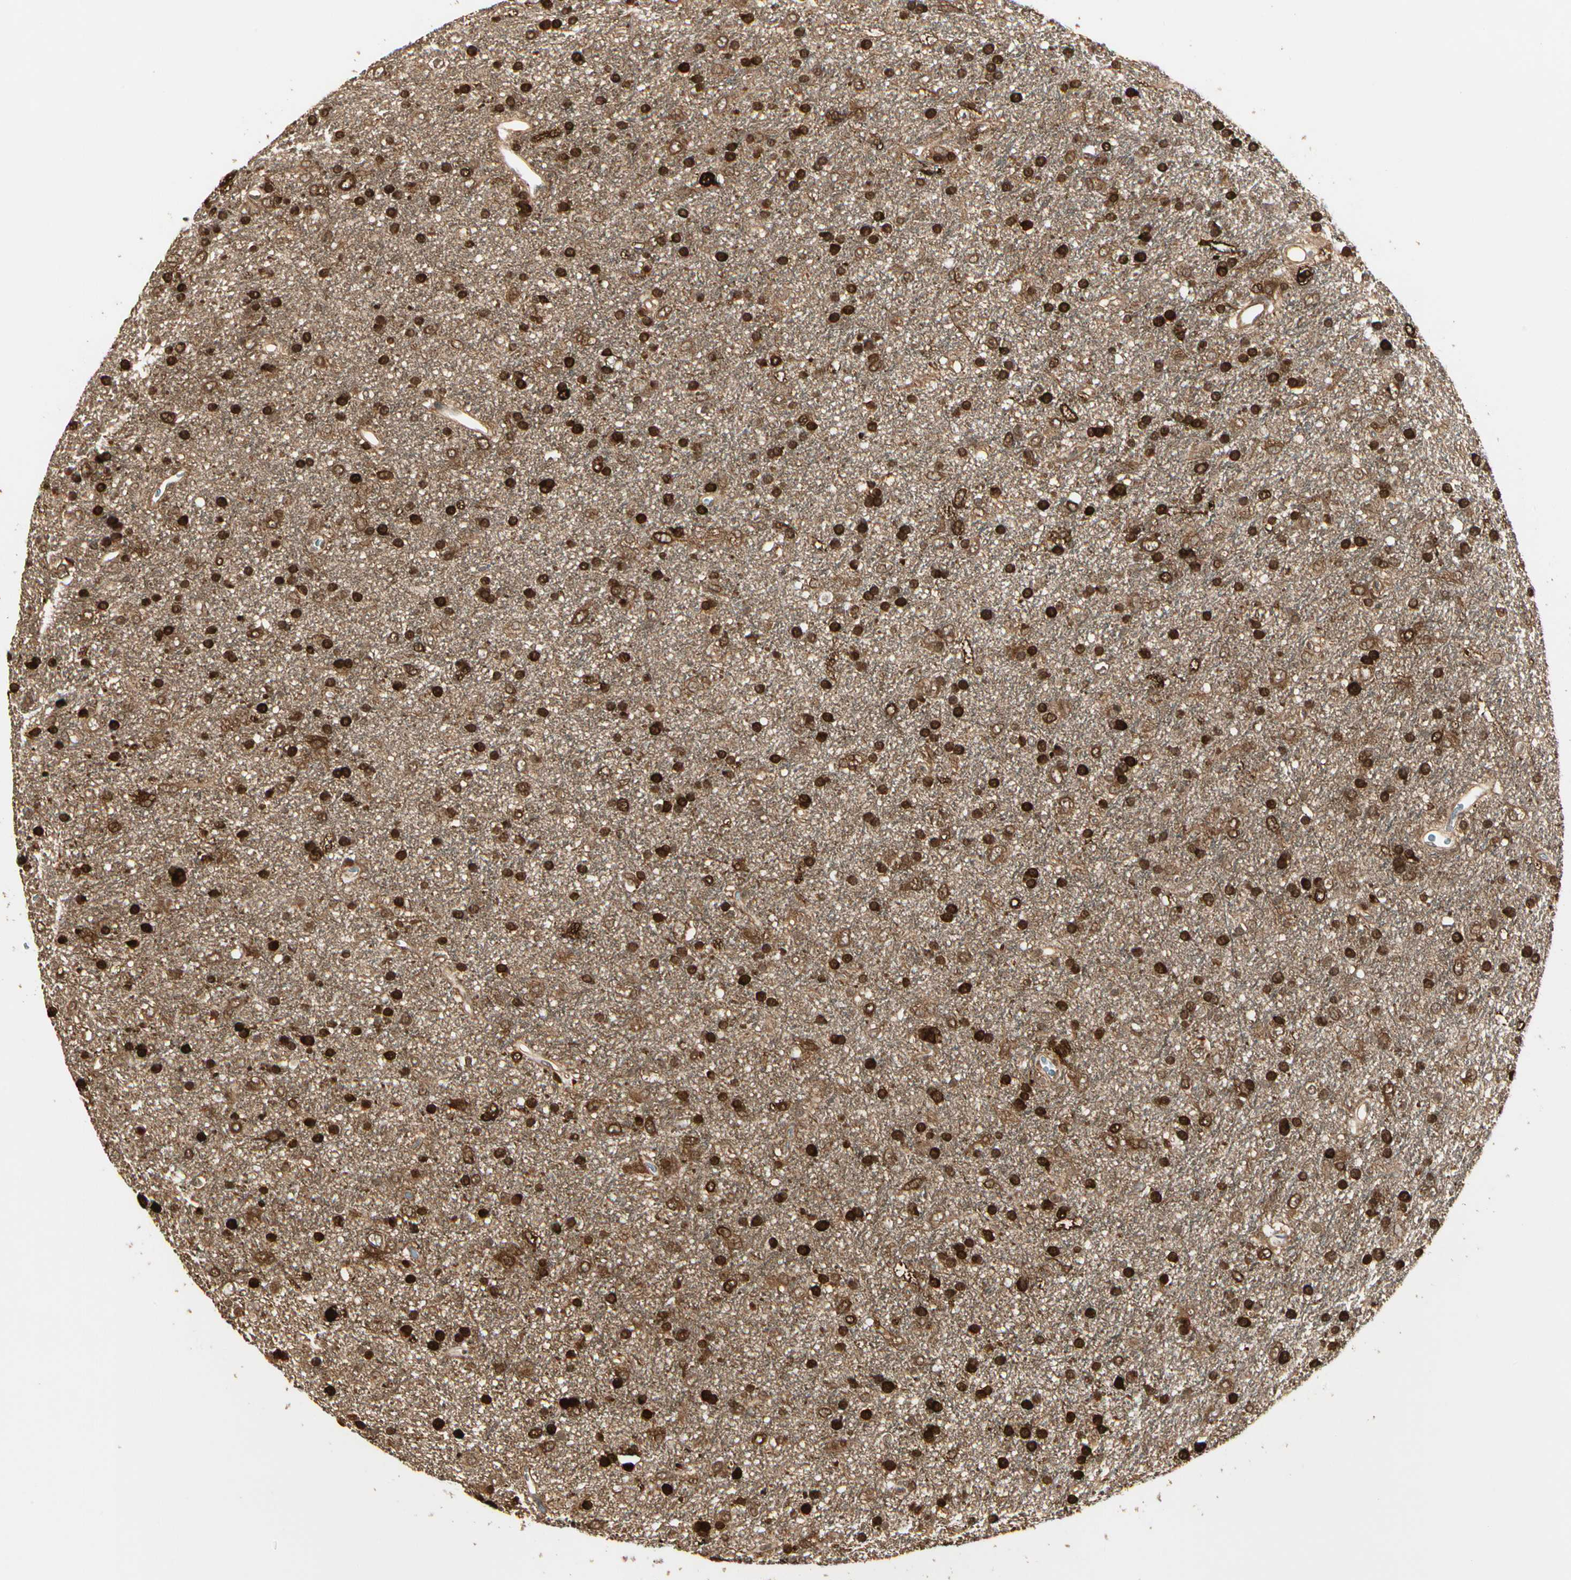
{"staining": {"intensity": "strong", "quantity": ">75%", "location": "cytoplasmic/membranous,nuclear"}, "tissue": "glioma", "cell_type": "Tumor cells", "image_type": "cancer", "snomed": [{"axis": "morphology", "description": "Glioma, malignant, Low grade"}, {"axis": "topography", "description": "Brain"}], "caption": "High-power microscopy captured an immunohistochemistry image of glioma, revealing strong cytoplasmic/membranous and nuclear expression in approximately >75% of tumor cells.", "gene": "GLUL", "patient": {"sex": "male", "age": 77}}